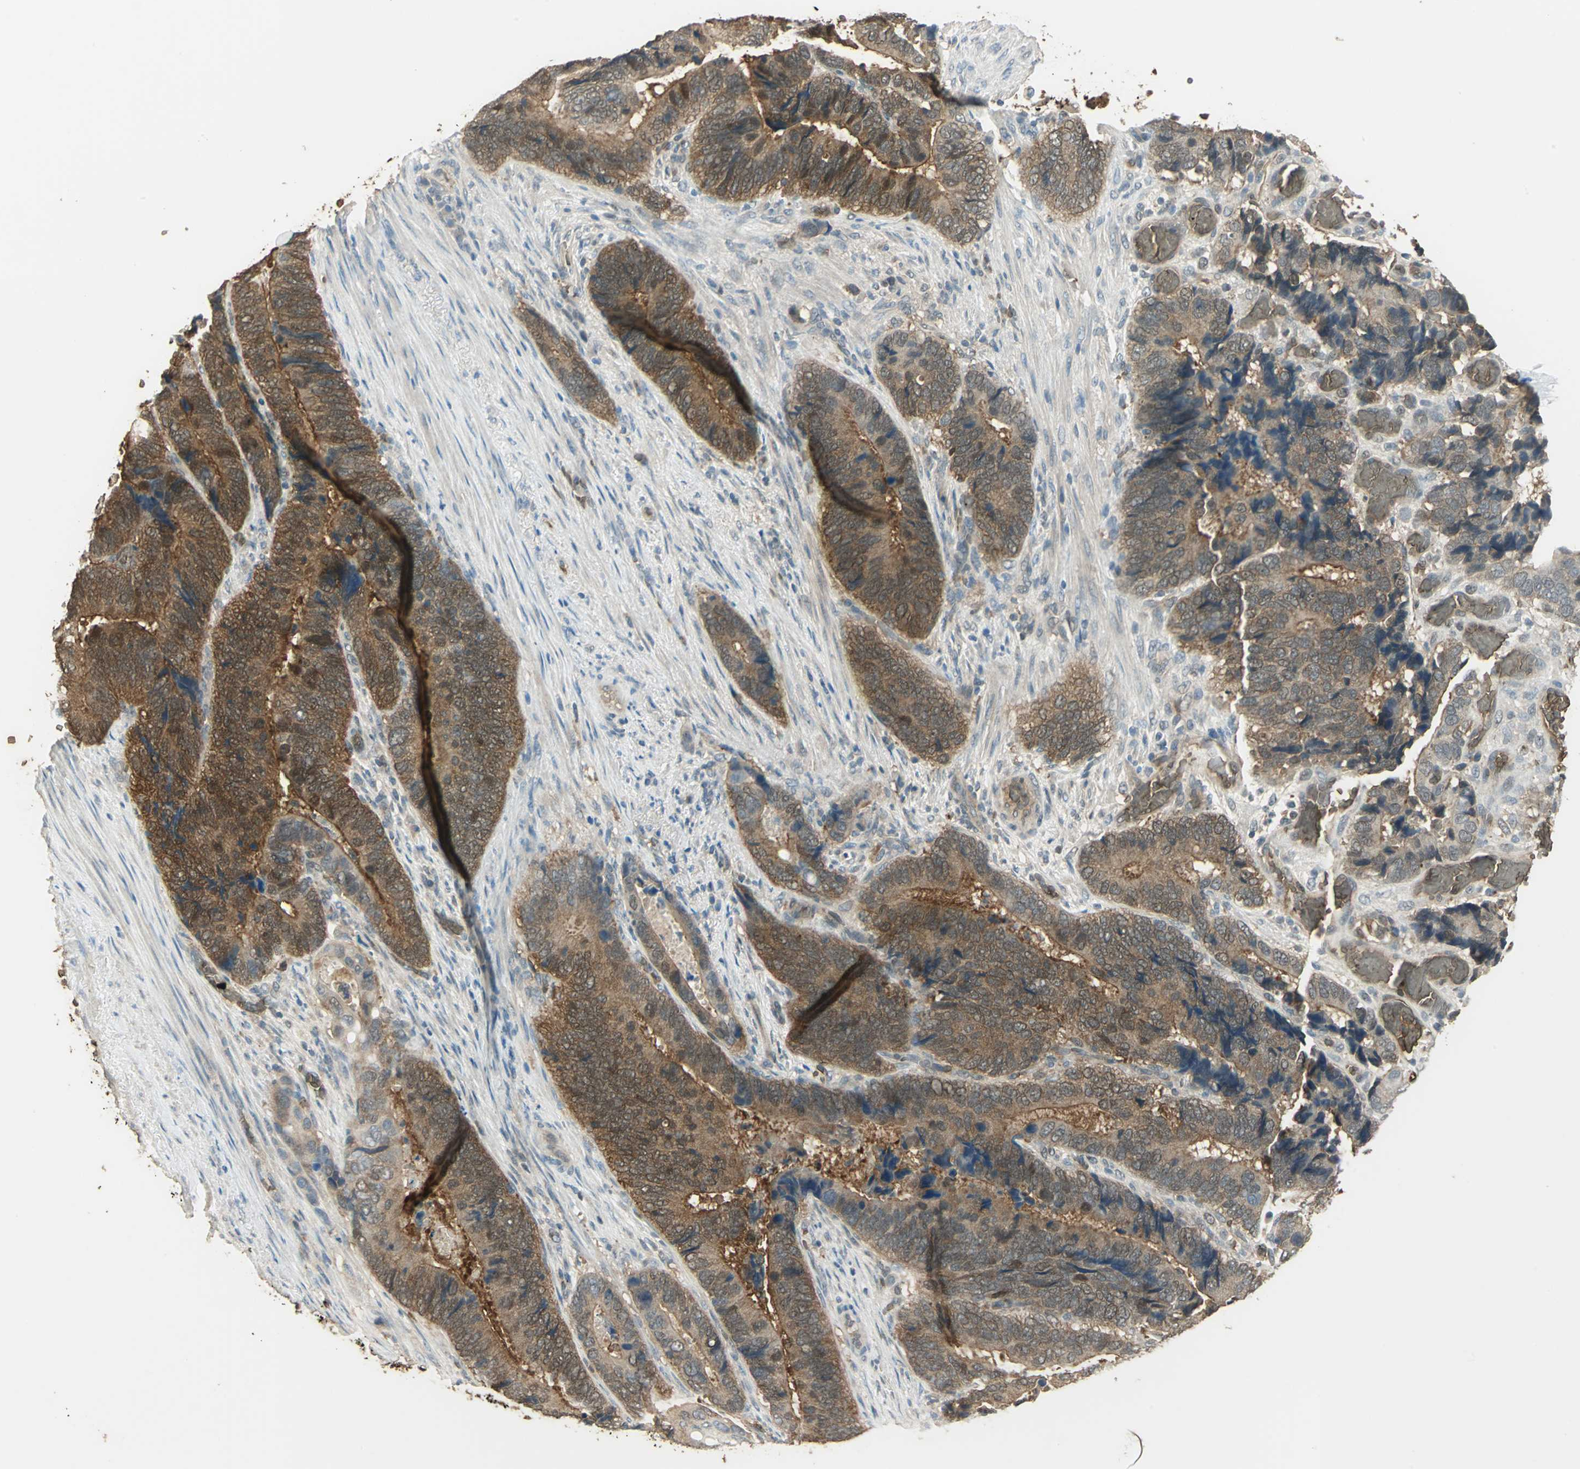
{"staining": {"intensity": "moderate", "quantity": ">75%", "location": "cytoplasmic/membranous,nuclear"}, "tissue": "colorectal cancer", "cell_type": "Tumor cells", "image_type": "cancer", "snomed": [{"axis": "morphology", "description": "Adenocarcinoma, NOS"}, {"axis": "topography", "description": "Colon"}], "caption": "There is medium levels of moderate cytoplasmic/membranous and nuclear positivity in tumor cells of colorectal cancer (adenocarcinoma), as demonstrated by immunohistochemical staining (brown color).", "gene": "DDAH1", "patient": {"sex": "male", "age": 72}}